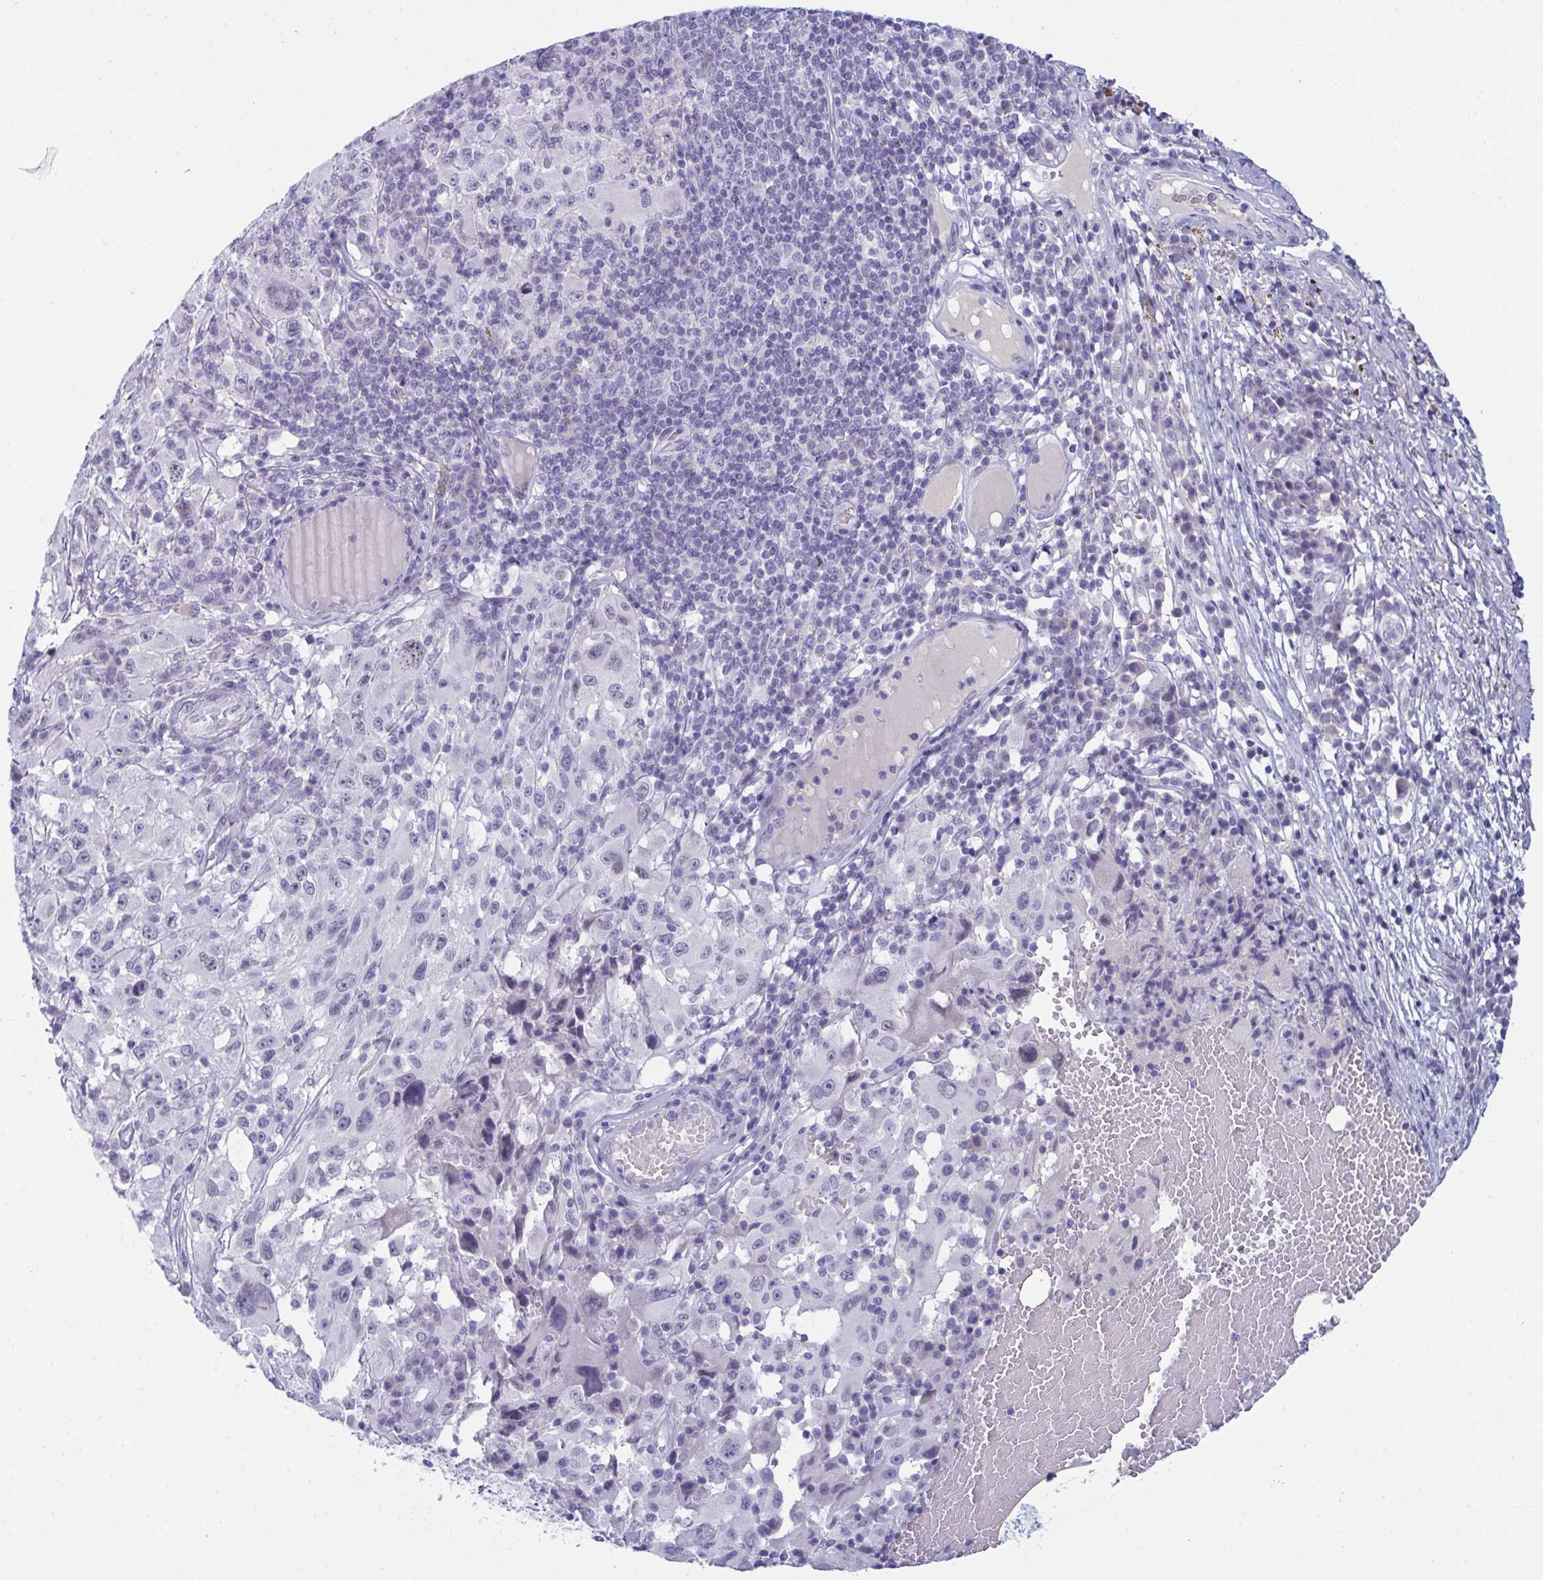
{"staining": {"intensity": "negative", "quantity": "none", "location": "none"}, "tissue": "melanoma", "cell_type": "Tumor cells", "image_type": "cancer", "snomed": [{"axis": "morphology", "description": "Malignant melanoma, NOS"}, {"axis": "topography", "description": "Skin"}], "caption": "Protein analysis of melanoma reveals no significant expression in tumor cells.", "gene": "PRDM9", "patient": {"sex": "female", "age": 71}}